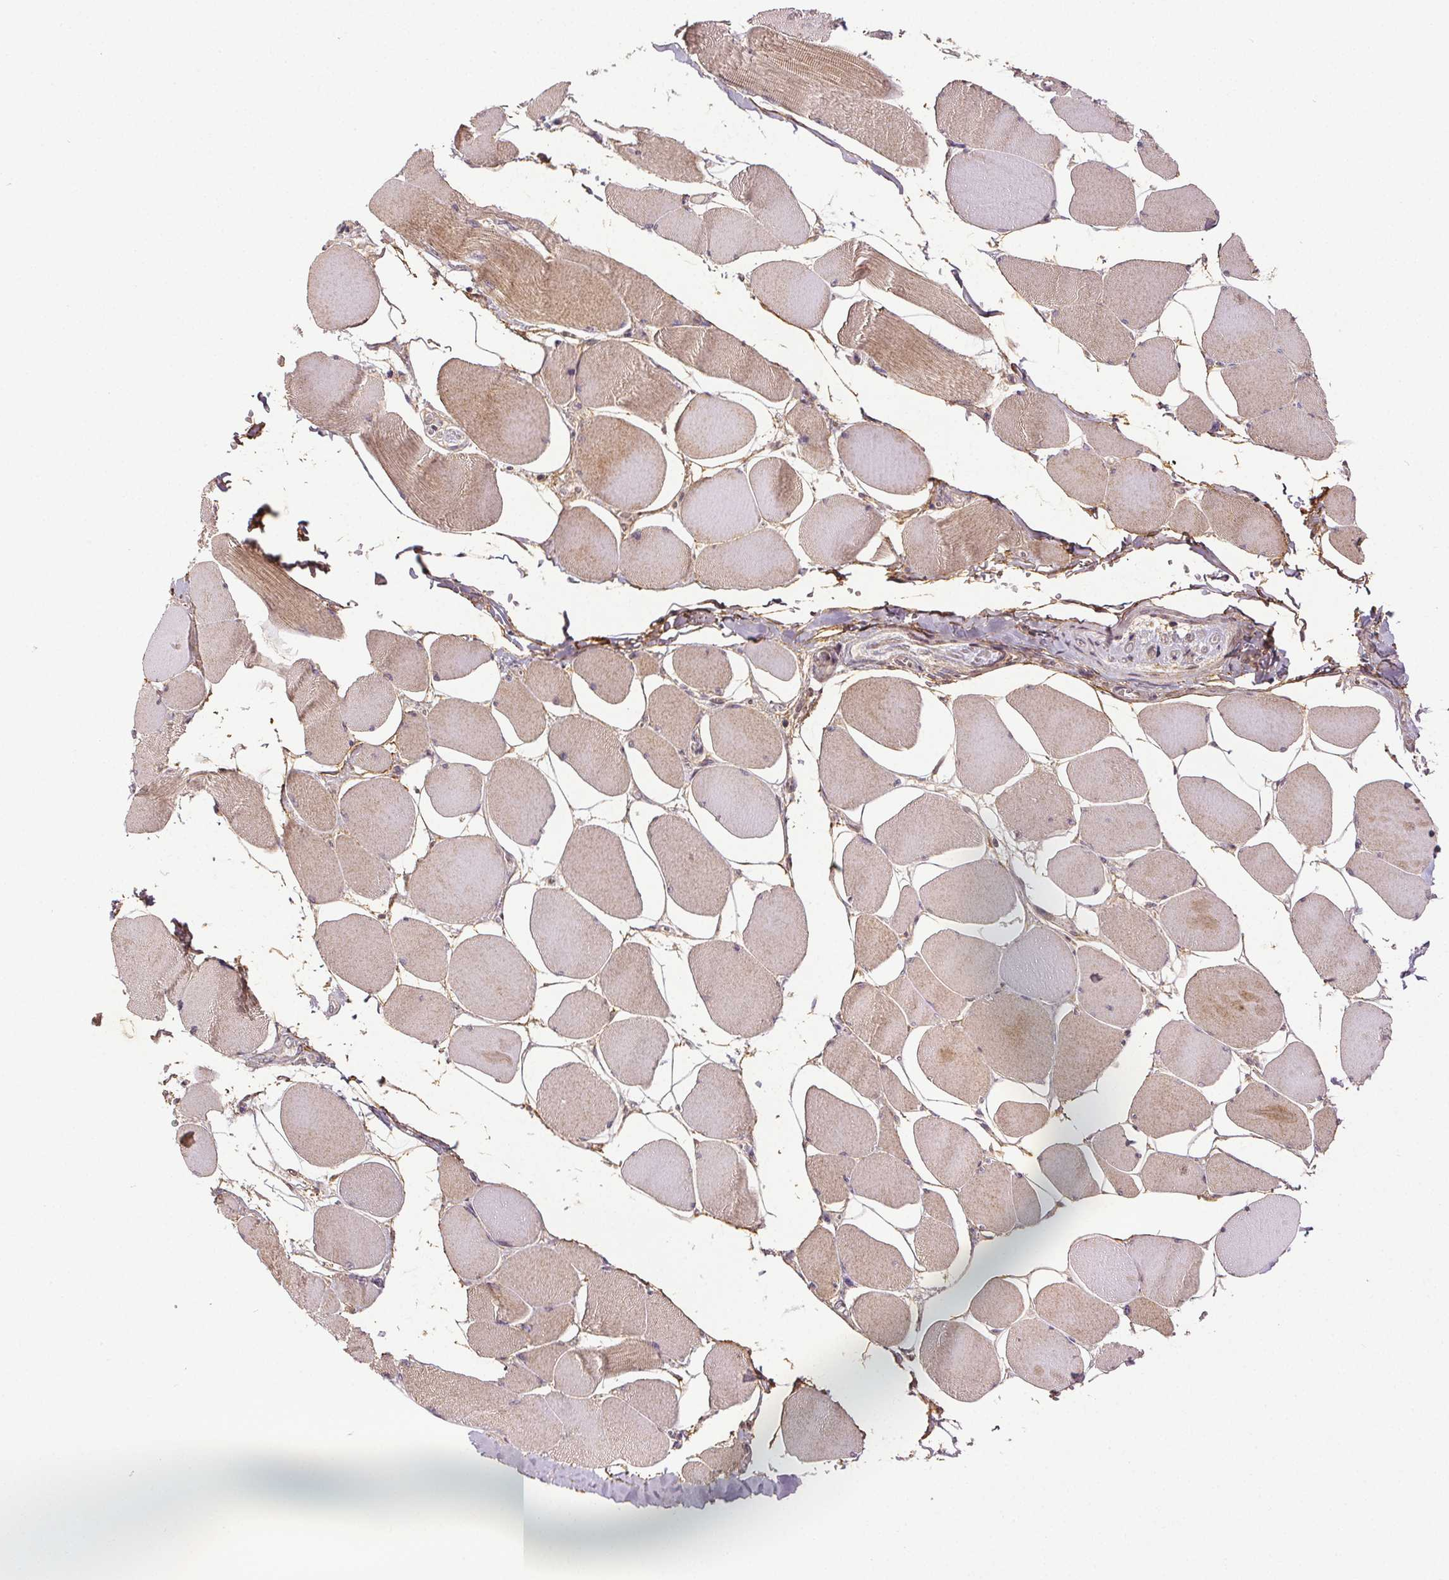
{"staining": {"intensity": "weak", "quantity": "<25%", "location": "cytoplasmic/membranous"}, "tissue": "skeletal muscle", "cell_type": "Myocytes", "image_type": "normal", "snomed": [{"axis": "morphology", "description": "Normal tissue, NOS"}, {"axis": "topography", "description": "Skeletal muscle"}], "caption": "The histopathology image reveals no significant expression in myocytes of skeletal muscle.", "gene": "EPHB3", "patient": {"sex": "female", "age": 75}}